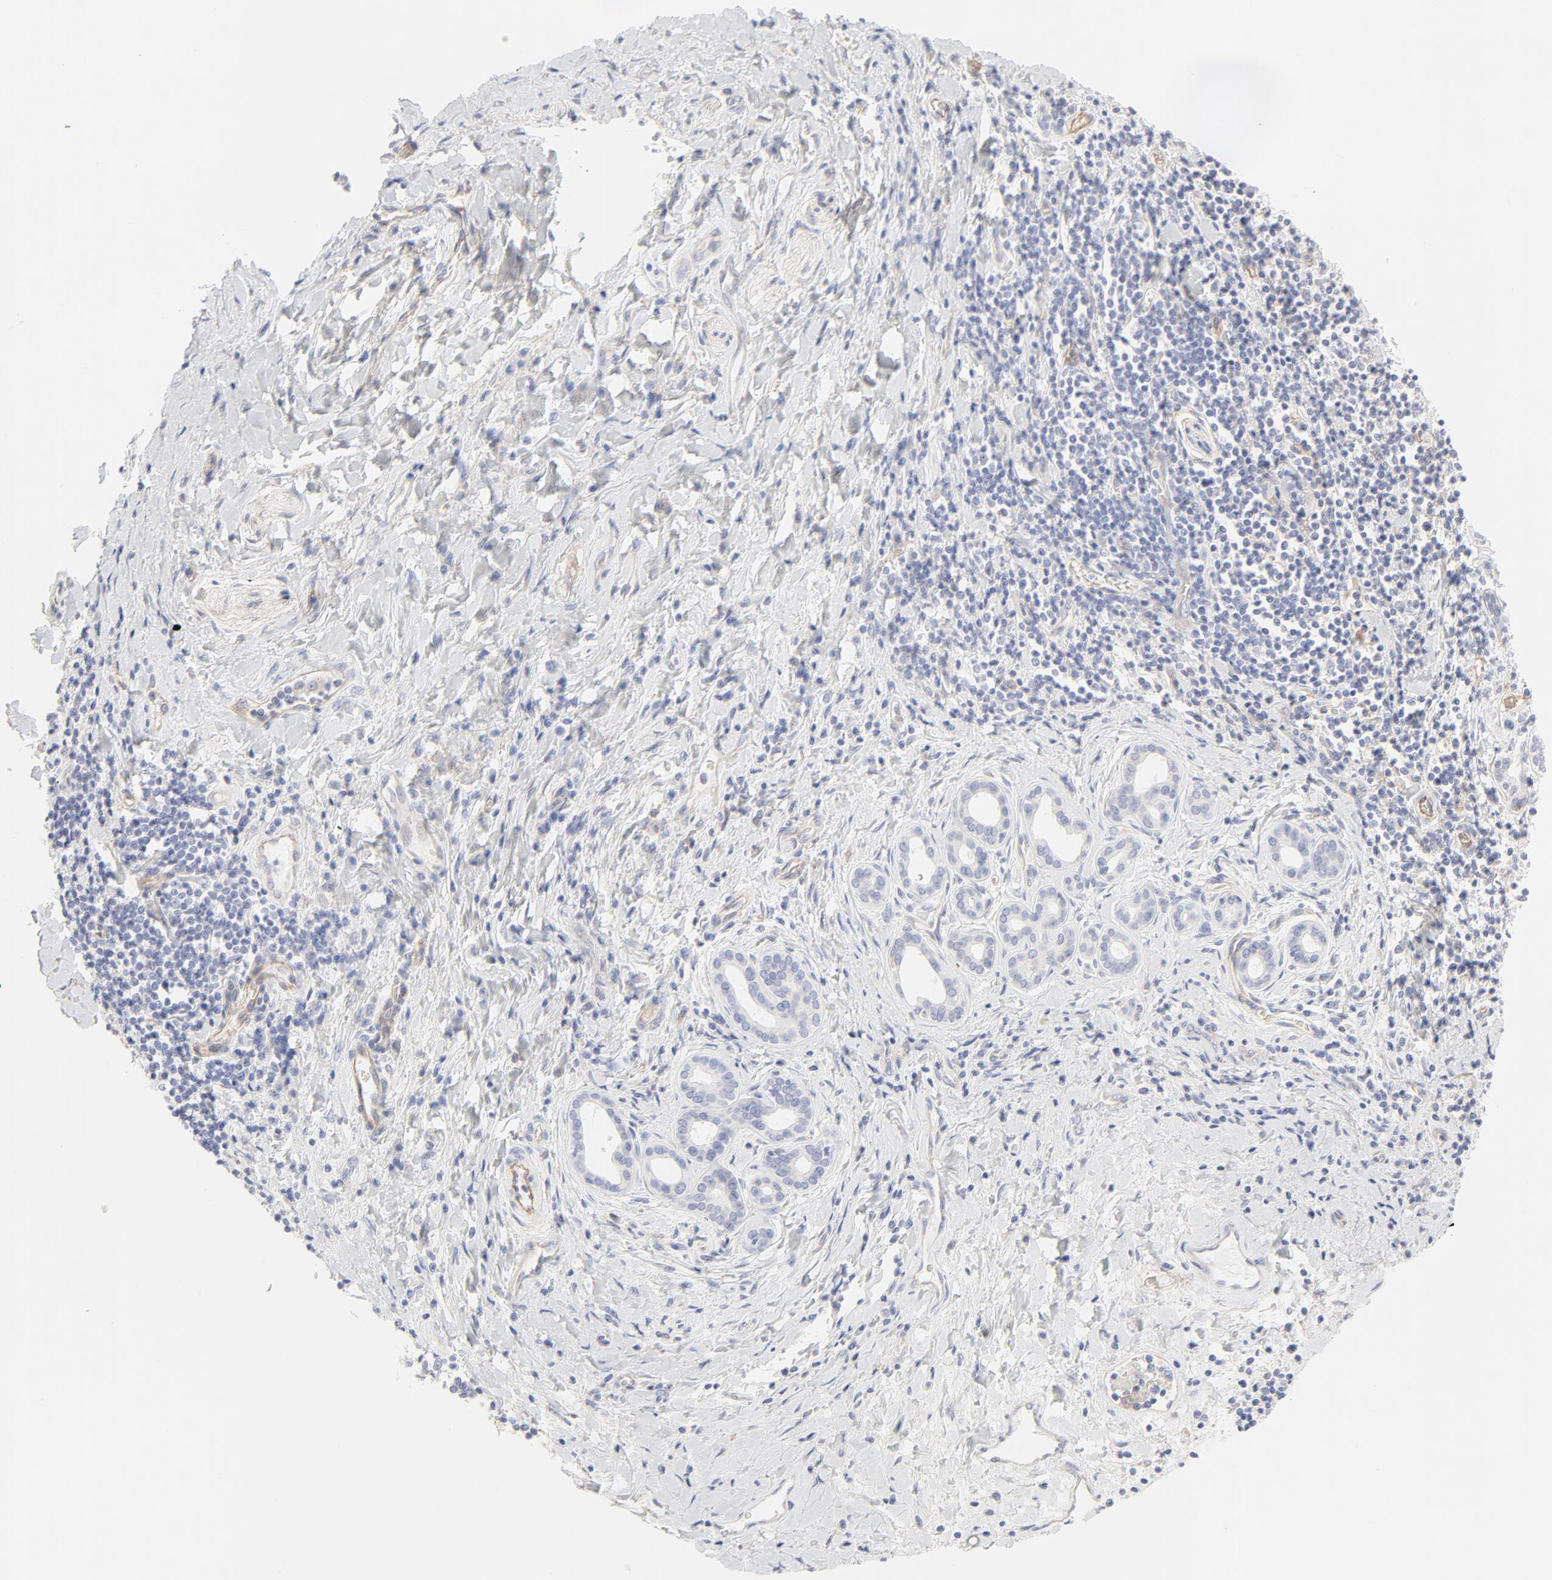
{"staining": {"intensity": "negative", "quantity": "none", "location": "none"}, "tissue": "liver cancer", "cell_type": "Tumor cells", "image_type": "cancer", "snomed": [{"axis": "morphology", "description": "Cholangiocarcinoma"}, {"axis": "topography", "description": "Liver"}], "caption": "Tumor cells show no significant protein expression in liver cancer (cholangiocarcinoma). (Brightfield microscopy of DAB IHC at high magnification).", "gene": "ITGA5", "patient": {"sex": "male", "age": 57}}